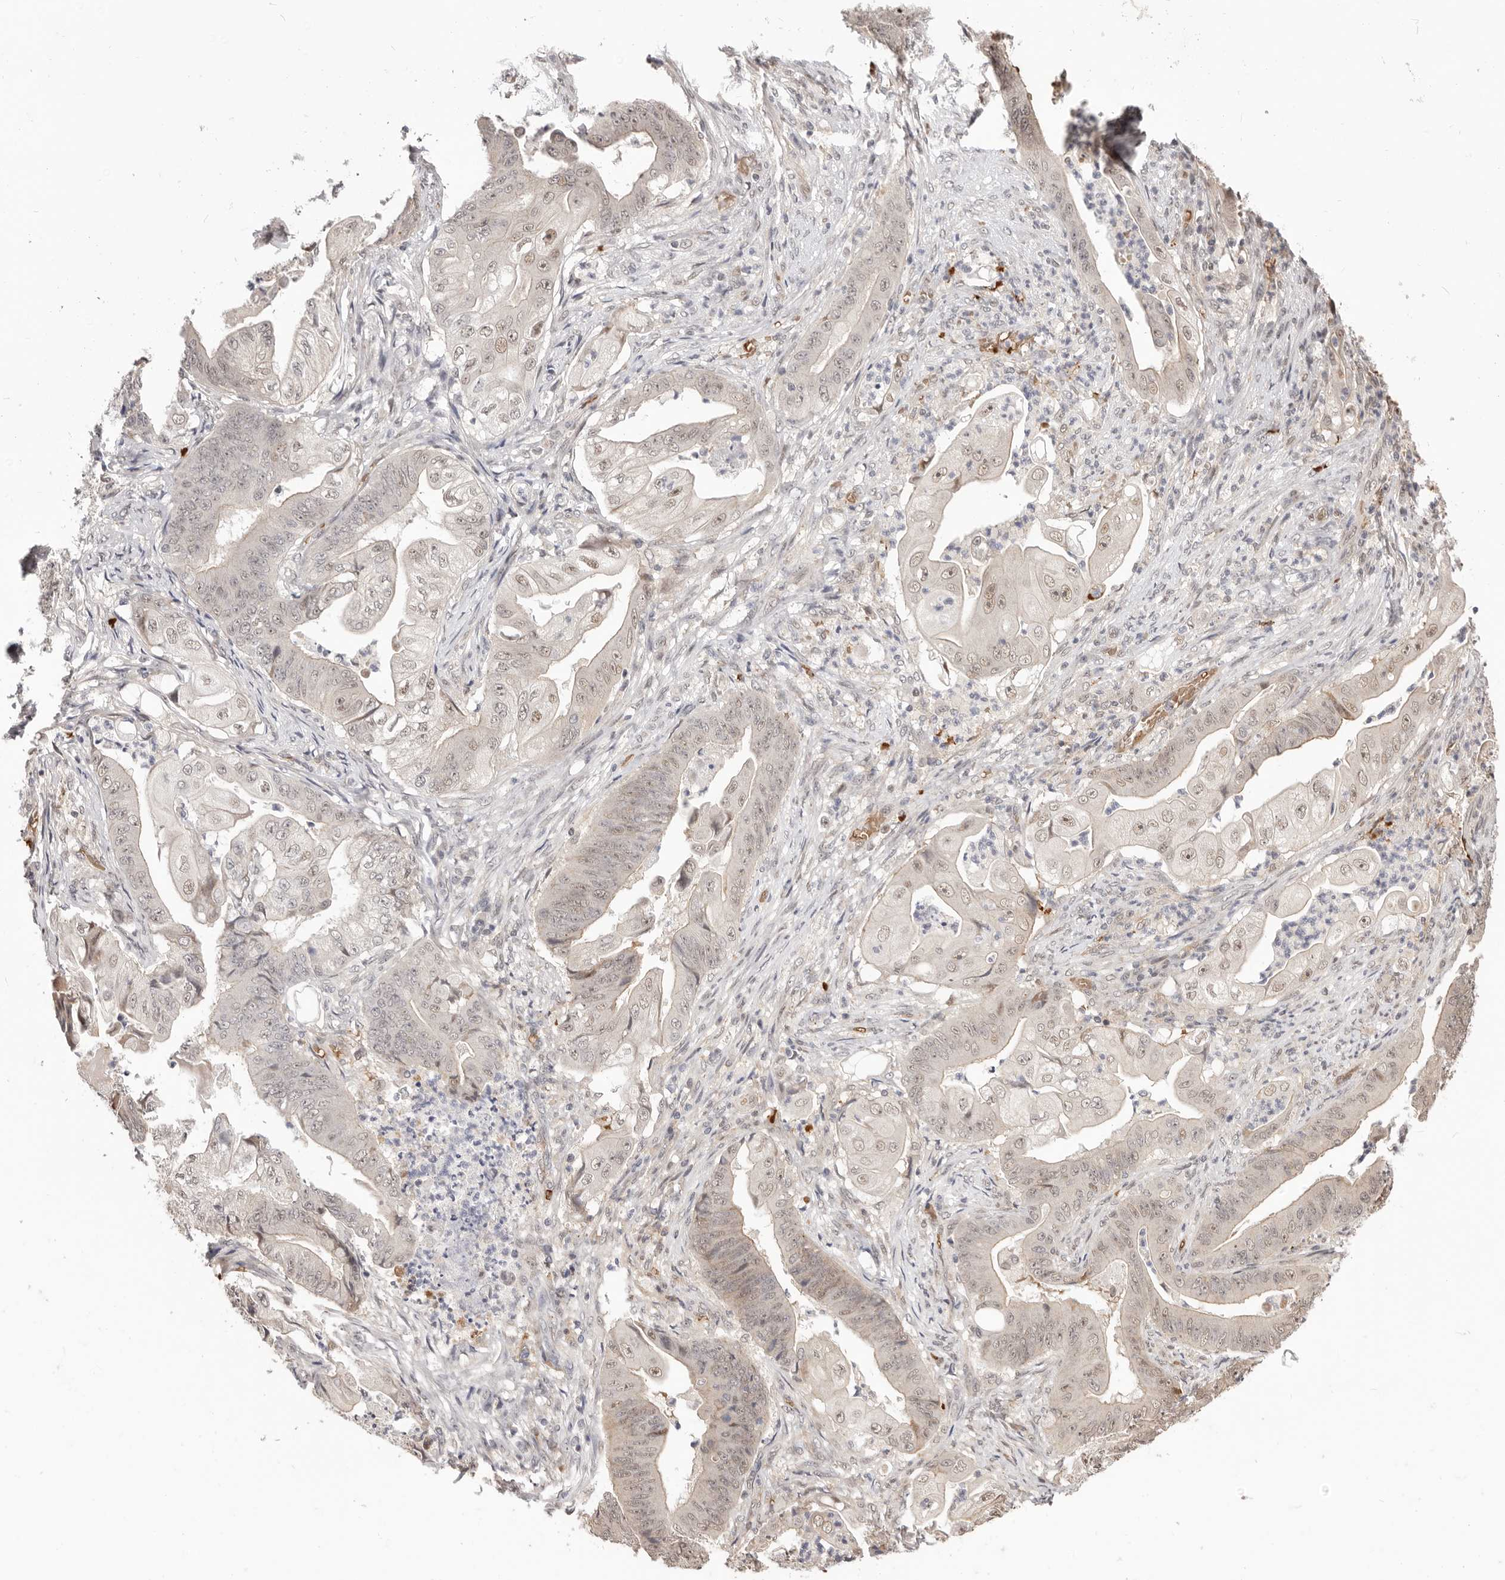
{"staining": {"intensity": "weak", "quantity": "<25%", "location": "nuclear"}, "tissue": "stomach cancer", "cell_type": "Tumor cells", "image_type": "cancer", "snomed": [{"axis": "morphology", "description": "Adenocarcinoma, NOS"}, {"axis": "topography", "description": "Stomach"}], "caption": "The immunohistochemistry (IHC) micrograph has no significant expression in tumor cells of stomach cancer tissue.", "gene": "NCOA3", "patient": {"sex": "female", "age": 73}}